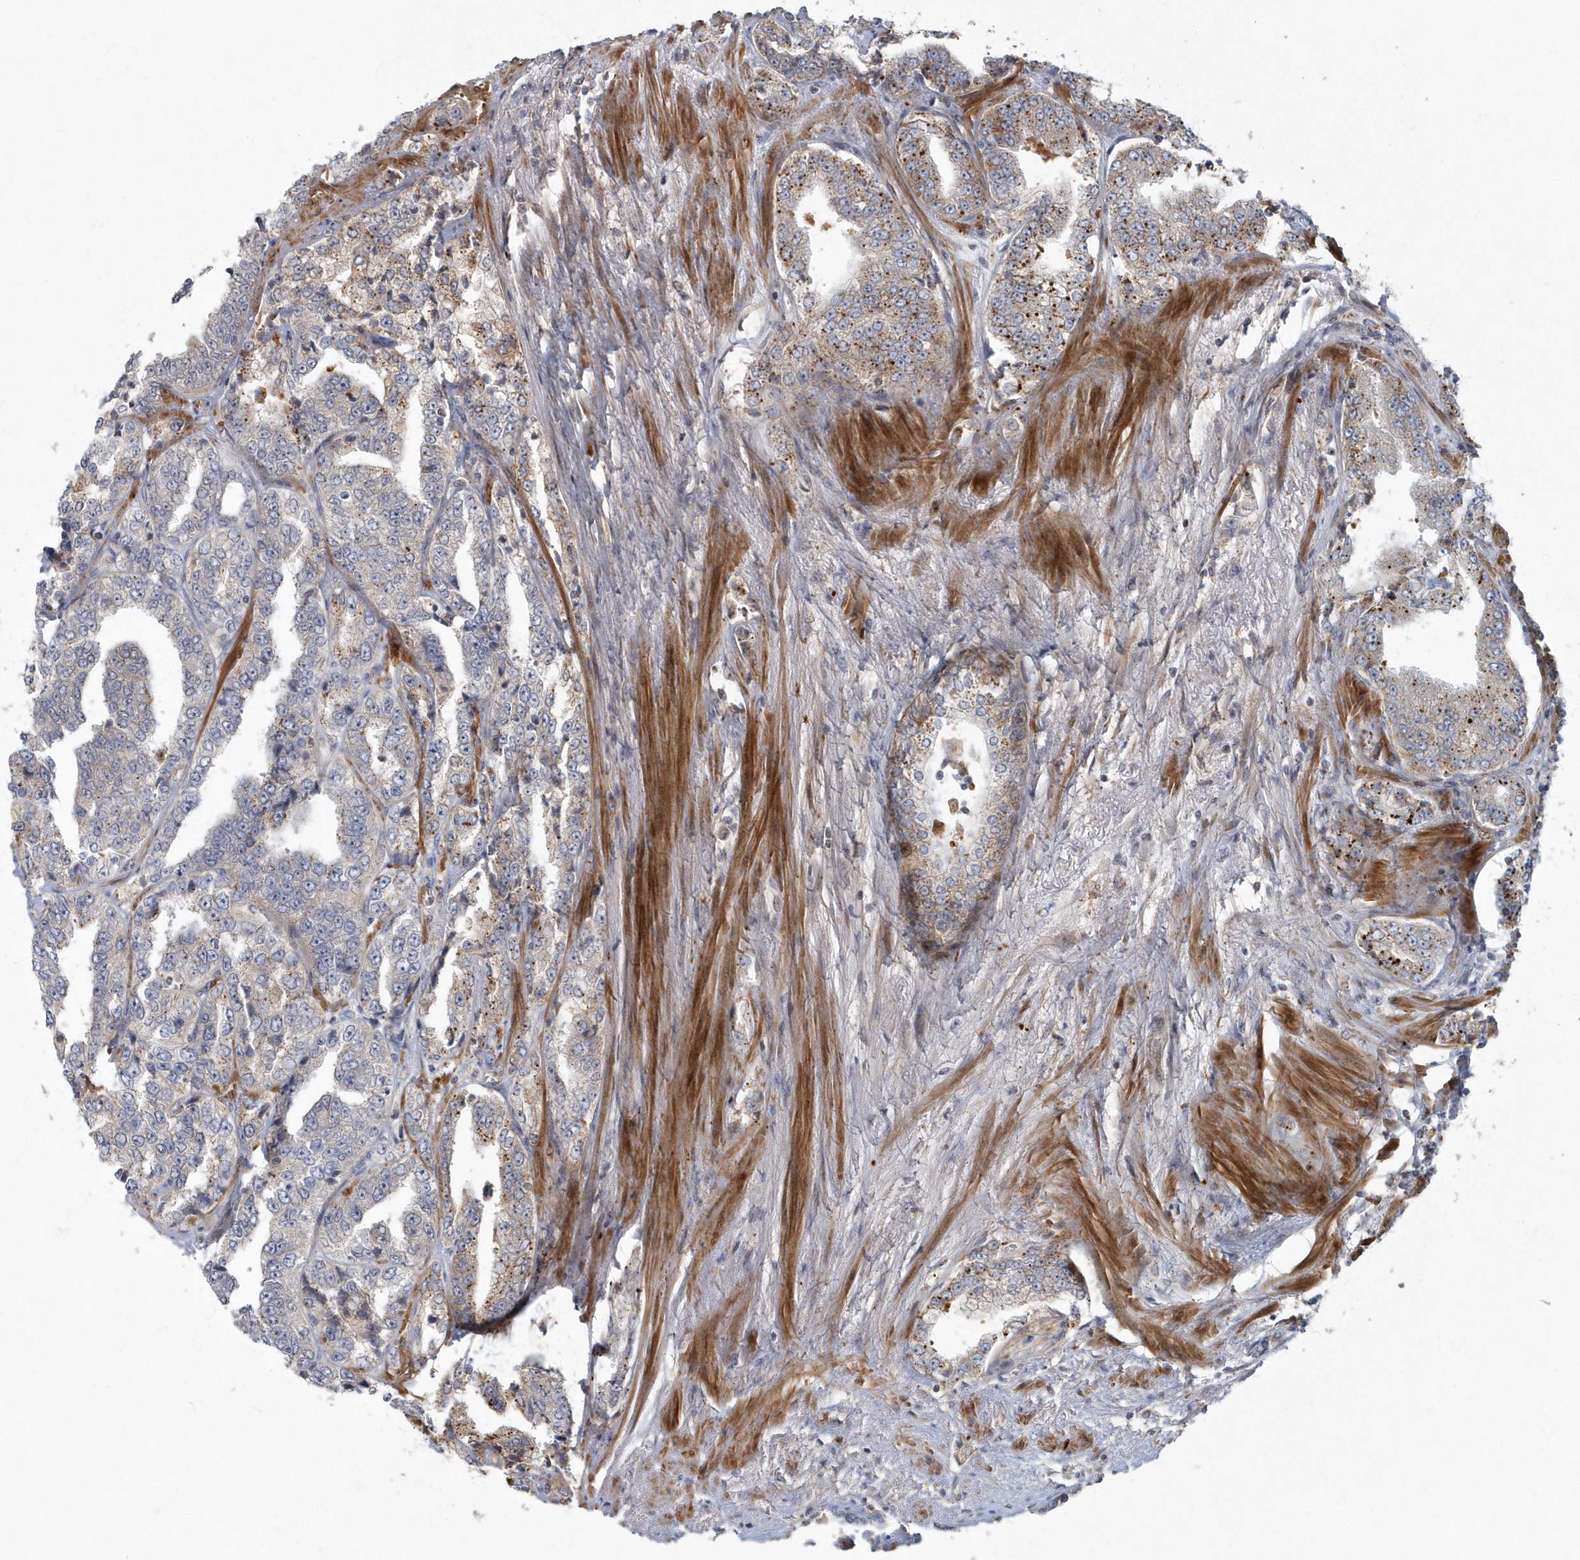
{"staining": {"intensity": "moderate", "quantity": "<25%", "location": "cytoplasmic/membranous"}, "tissue": "prostate cancer", "cell_type": "Tumor cells", "image_type": "cancer", "snomed": [{"axis": "morphology", "description": "Adenocarcinoma, High grade"}, {"axis": "topography", "description": "Prostate"}], "caption": "Approximately <25% of tumor cells in prostate cancer (high-grade adenocarcinoma) display moderate cytoplasmic/membranous protein staining as visualized by brown immunohistochemical staining.", "gene": "ARHGEF38", "patient": {"sex": "male", "age": 71}}